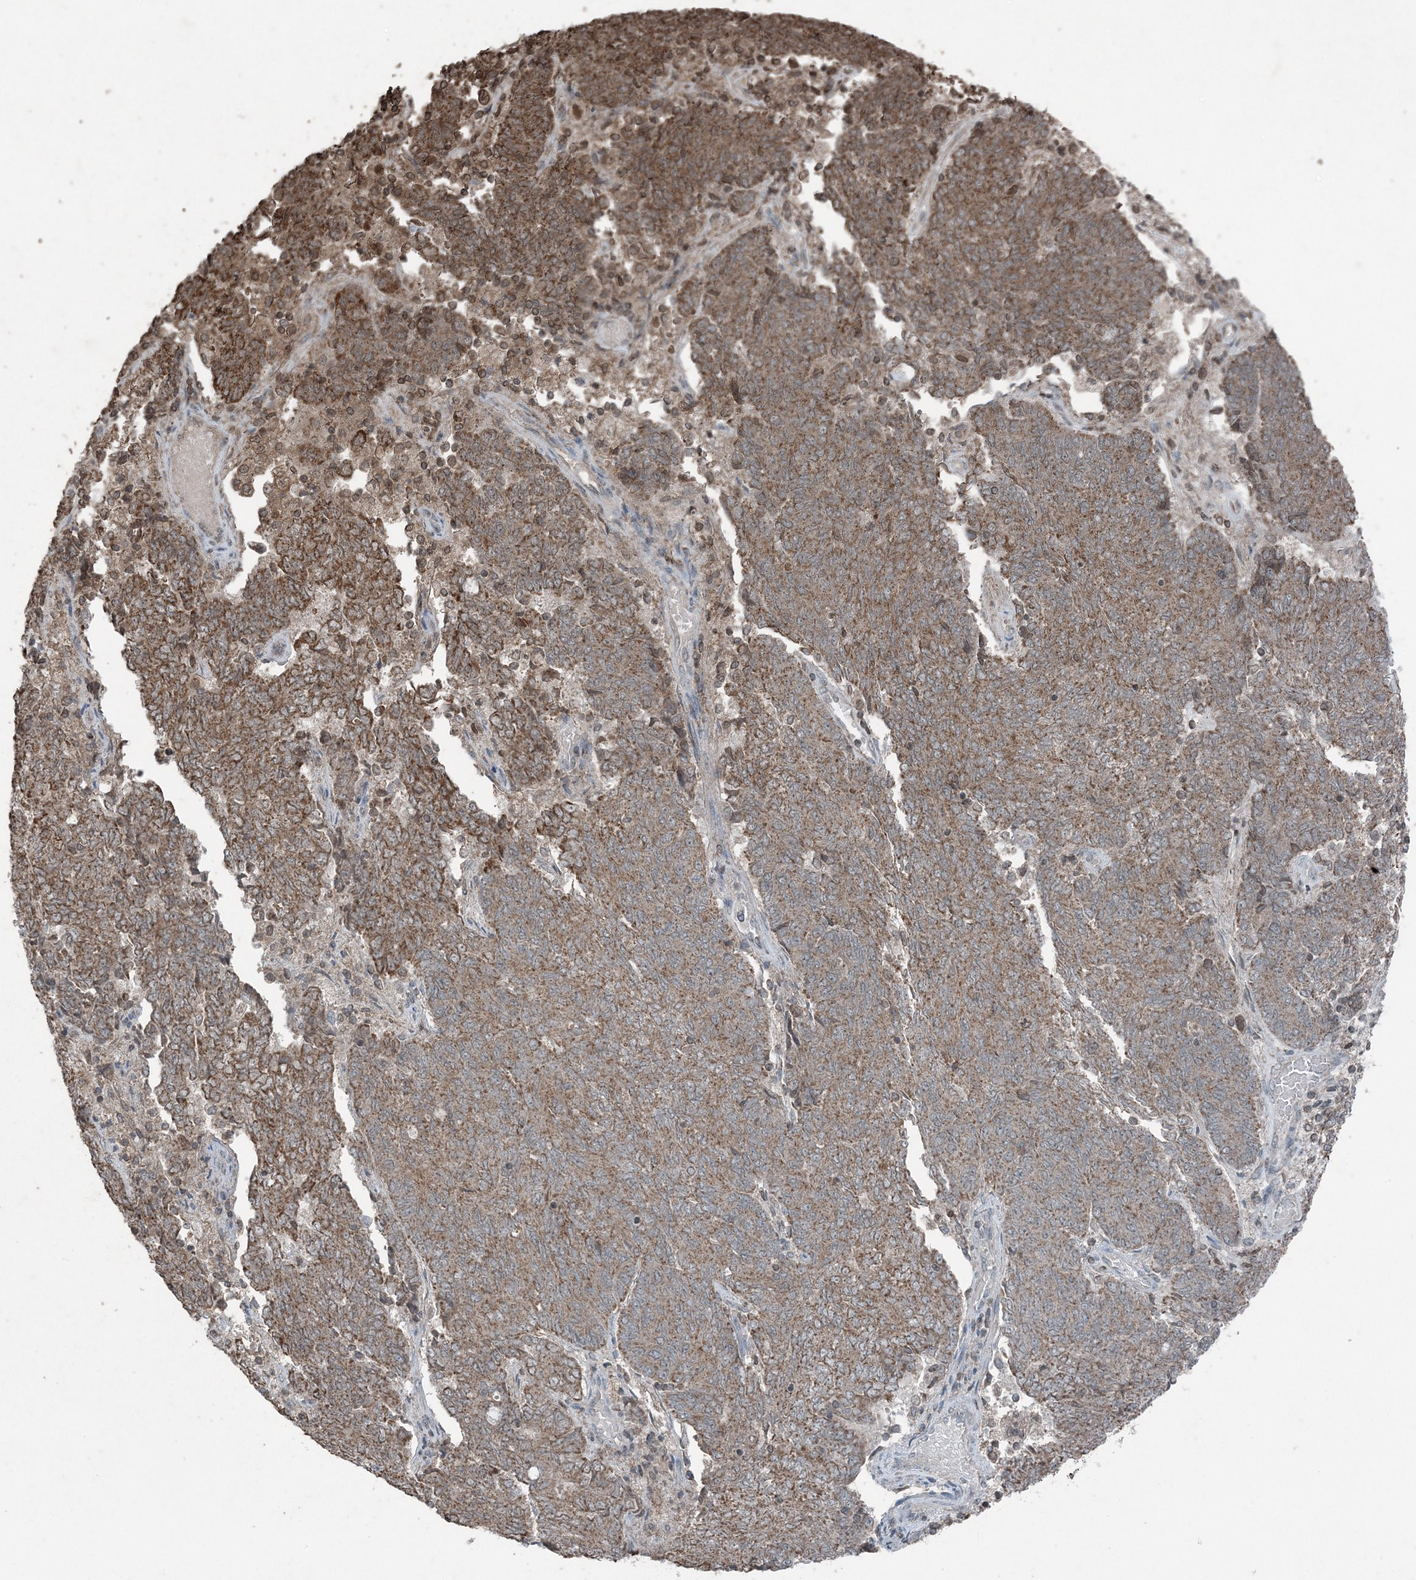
{"staining": {"intensity": "moderate", "quantity": ">75%", "location": "cytoplasmic/membranous"}, "tissue": "endometrial cancer", "cell_type": "Tumor cells", "image_type": "cancer", "snomed": [{"axis": "morphology", "description": "Adenocarcinoma, NOS"}, {"axis": "topography", "description": "Endometrium"}], "caption": "Endometrial cancer tissue exhibits moderate cytoplasmic/membranous positivity in about >75% of tumor cells", "gene": "GNL1", "patient": {"sex": "female", "age": 80}}